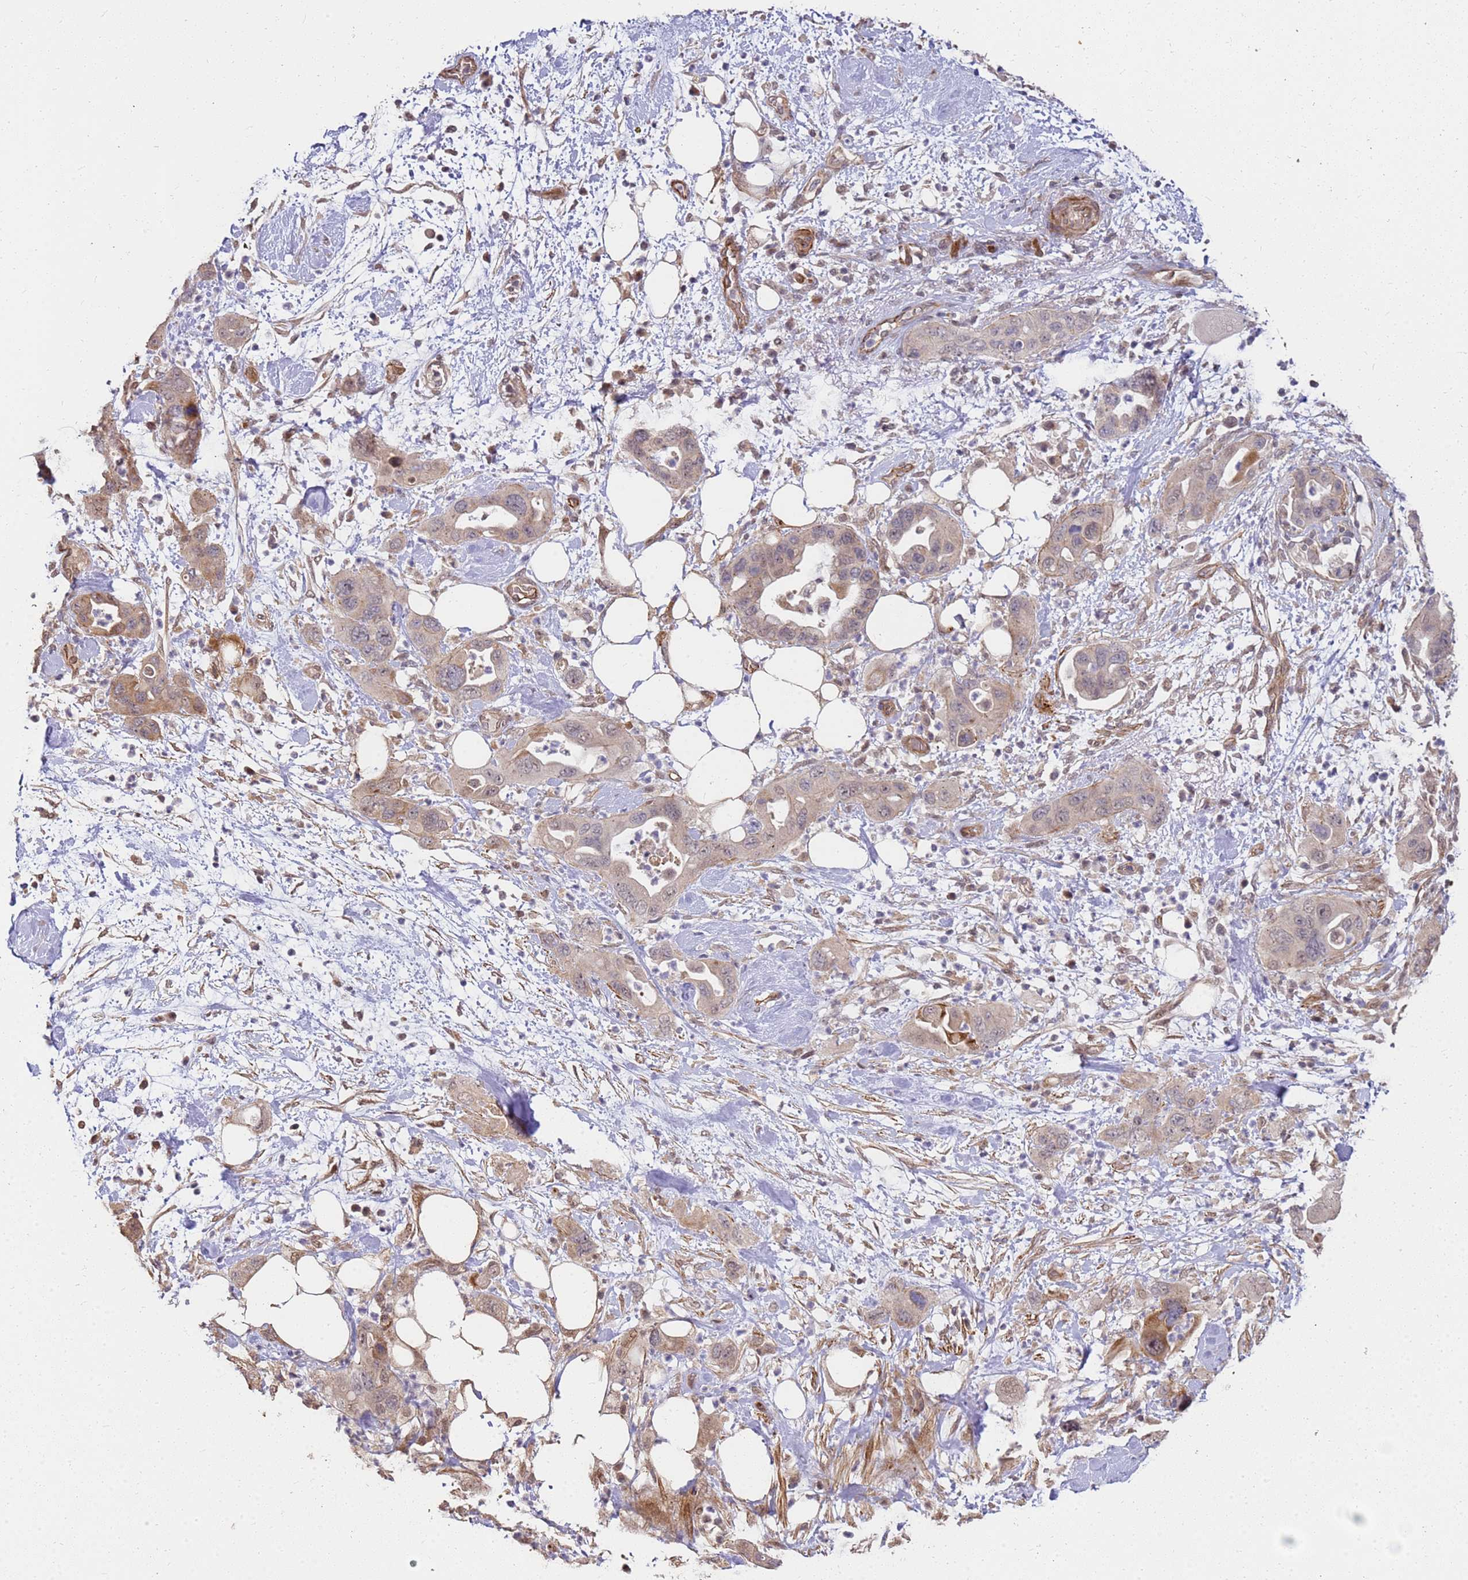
{"staining": {"intensity": "moderate", "quantity": ">75%", "location": "cytoplasmic/membranous"}, "tissue": "pancreatic cancer", "cell_type": "Tumor cells", "image_type": "cancer", "snomed": [{"axis": "morphology", "description": "Adenocarcinoma, NOS"}, {"axis": "topography", "description": "Pancreas"}], "caption": "This is a micrograph of IHC staining of adenocarcinoma (pancreatic), which shows moderate positivity in the cytoplasmic/membranous of tumor cells.", "gene": "ST18", "patient": {"sex": "female", "age": 71}}